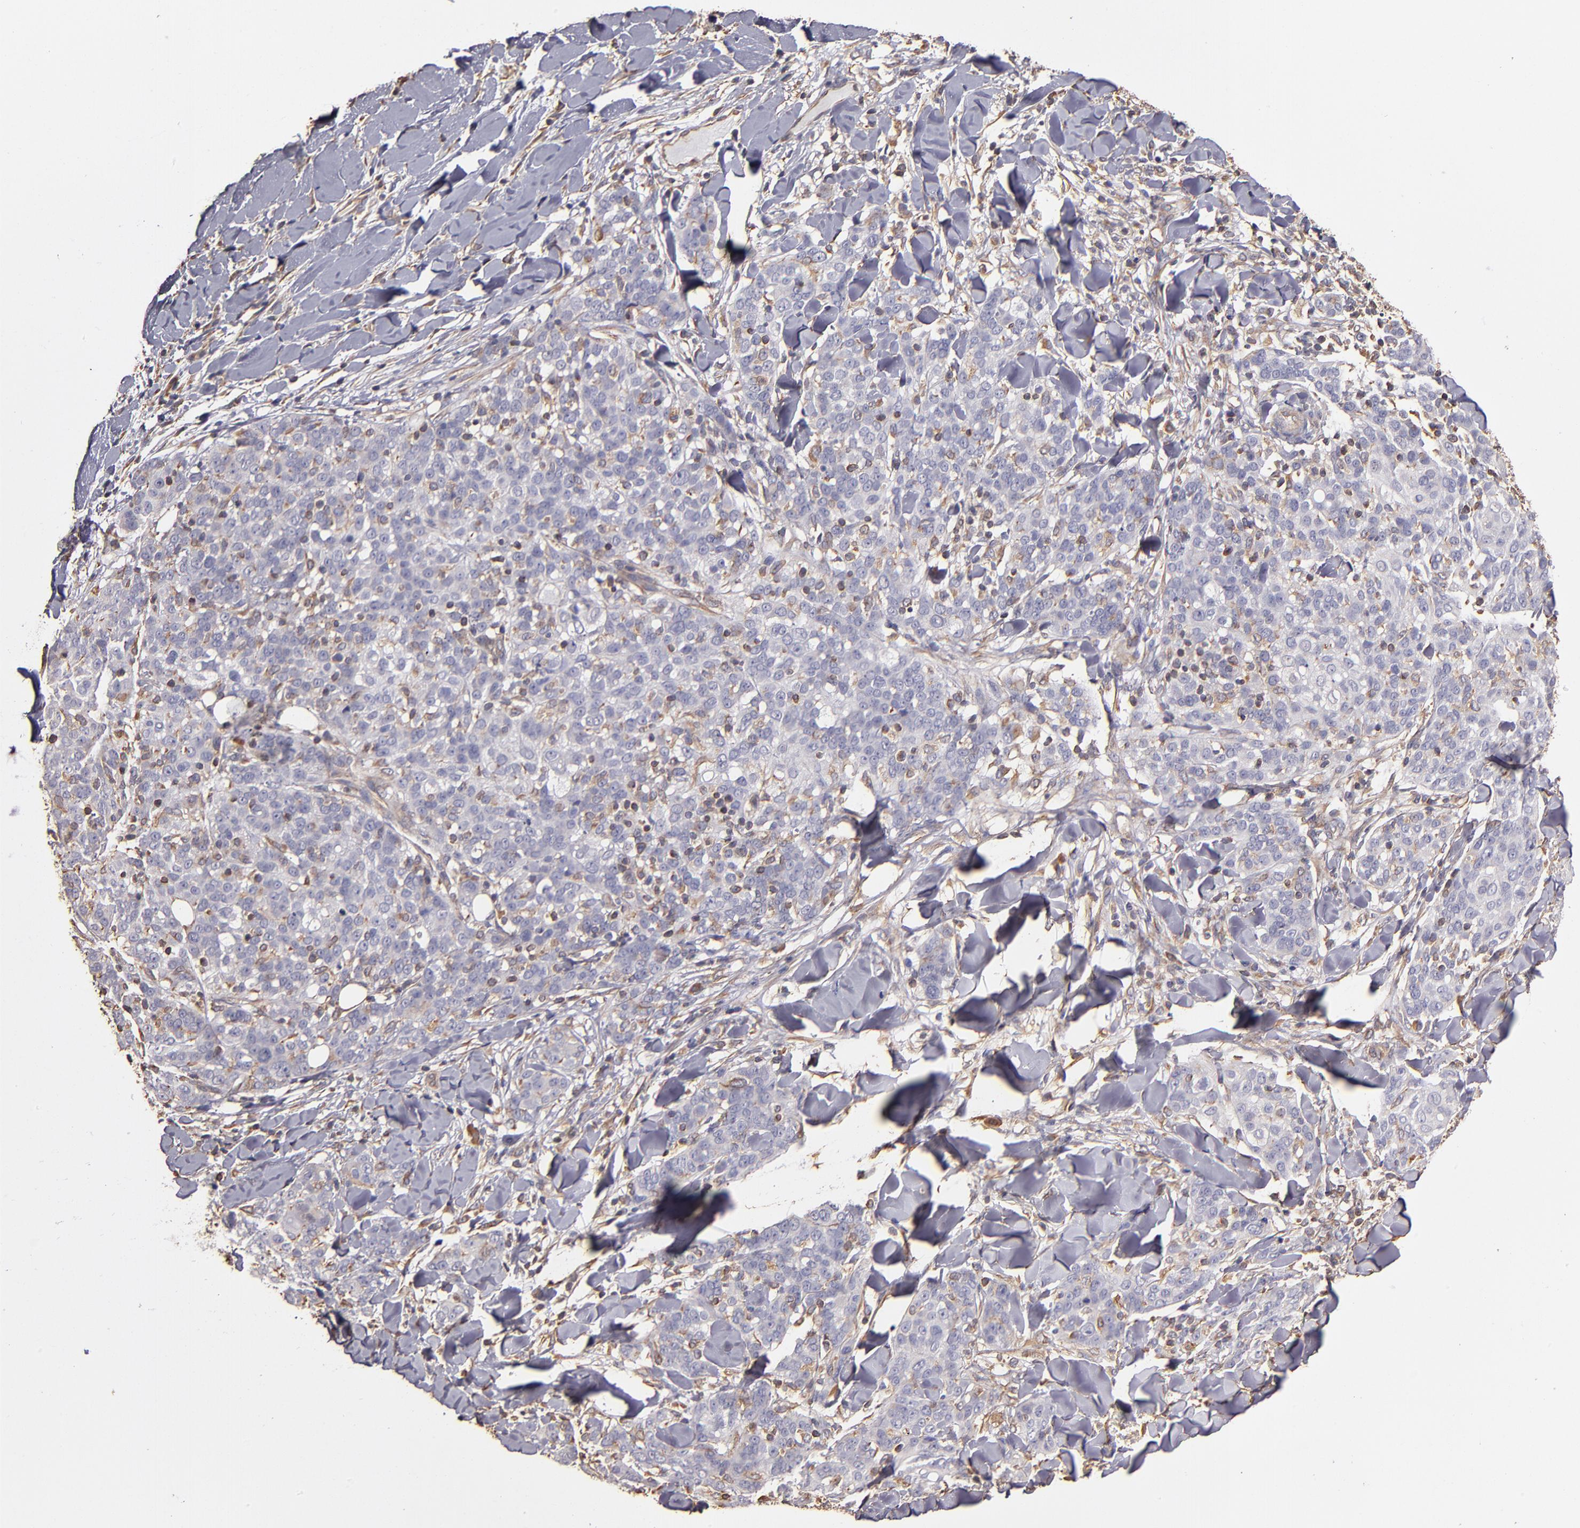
{"staining": {"intensity": "negative", "quantity": "none", "location": "none"}, "tissue": "skin cancer", "cell_type": "Tumor cells", "image_type": "cancer", "snomed": [{"axis": "morphology", "description": "Normal tissue, NOS"}, {"axis": "morphology", "description": "Squamous cell carcinoma, NOS"}, {"axis": "topography", "description": "Skin"}], "caption": "This is a histopathology image of IHC staining of skin cancer, which shows no staining in tumor cells.", "gene": "ABCC1", "patient": {"sex": "female", "age": 83}}